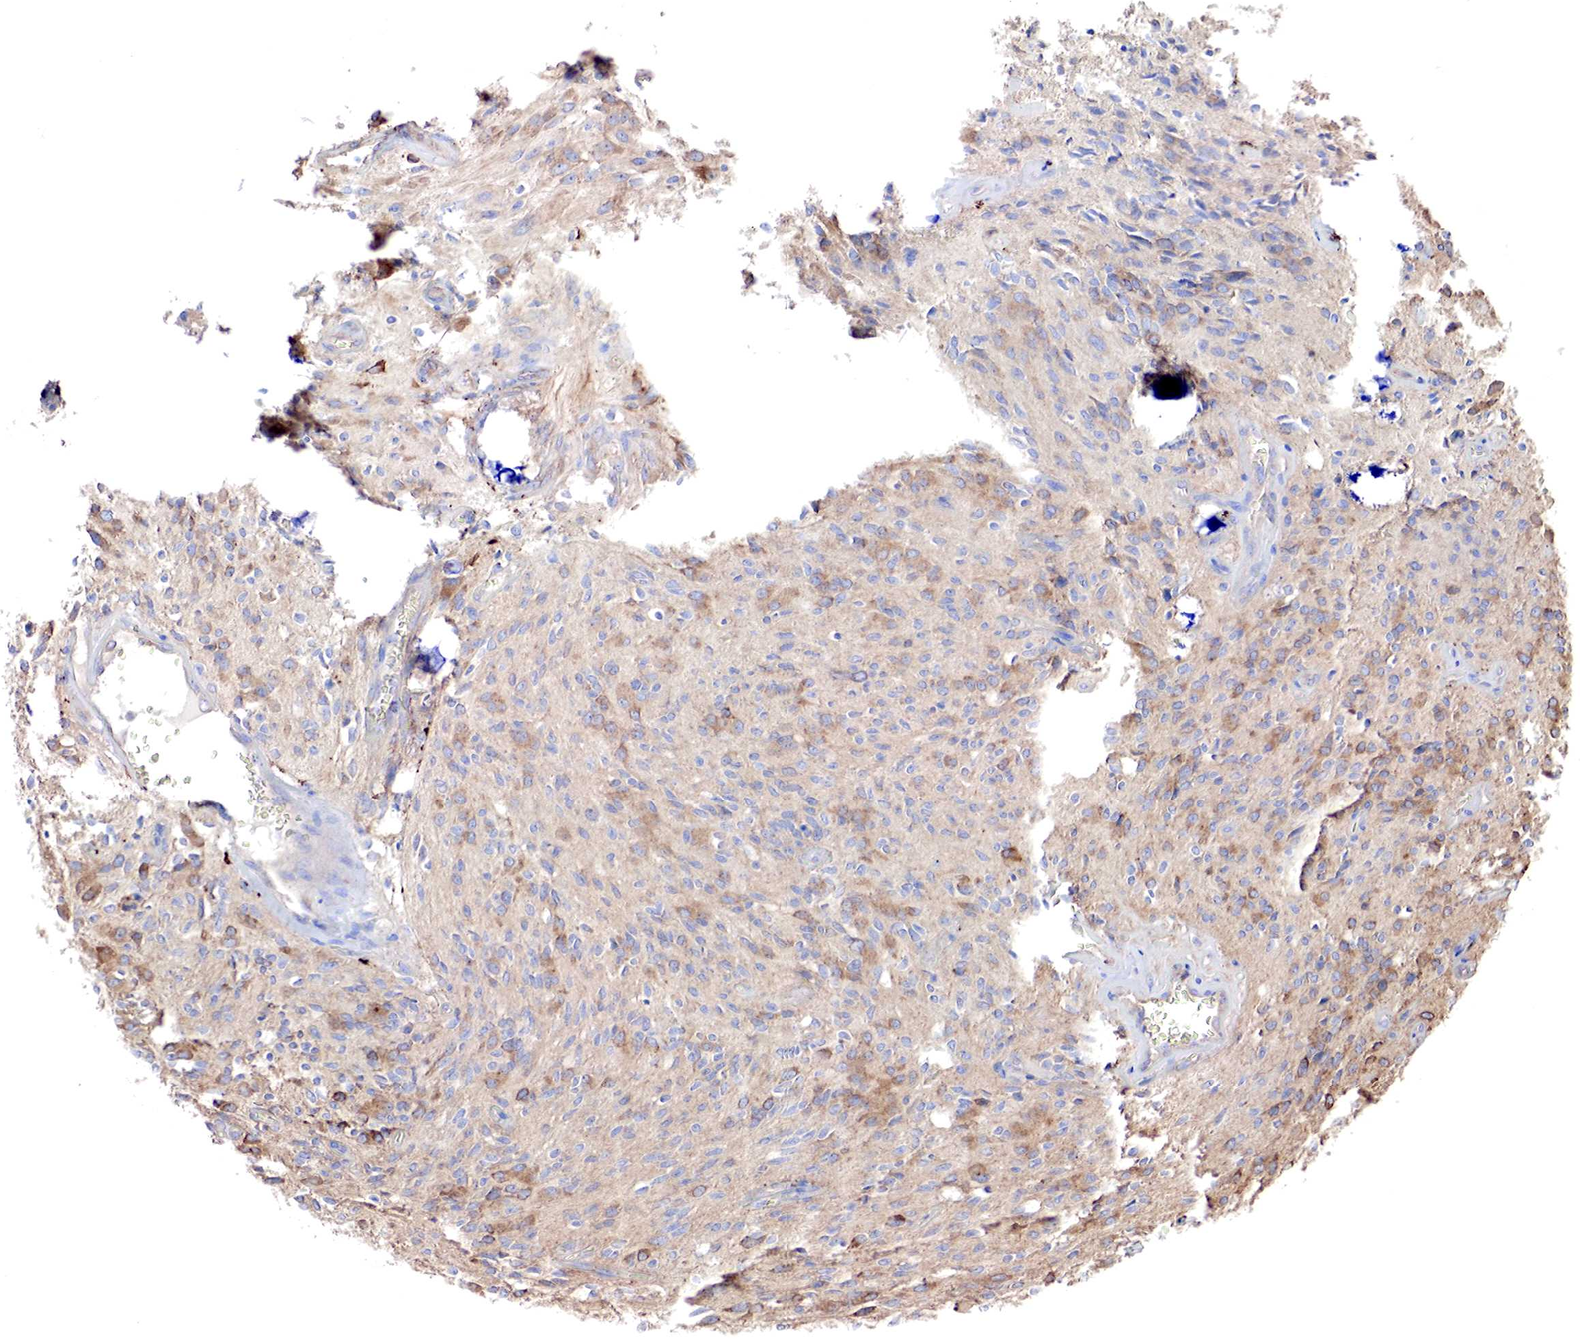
{"staining": {"intensity": "weak", "quantity": "25%-75%", "location": "cytoplasmic/membranous"}, "tissue": "glioma", "cell_type": "Tumor cells", "image_type": "cancer", "snomed": [{"axis": "morphology", "description": "Glioma, malignant, Low grade"}, {"axis": "topography", "description": "Brain"}], "caption": "Malignant glioma (low-grade) stained for a protein exhibits weak cytoplasmic/membranous positivity in tumor cells.", "gene": "RDX", "patient": {"sex": "female", "age": 15}}